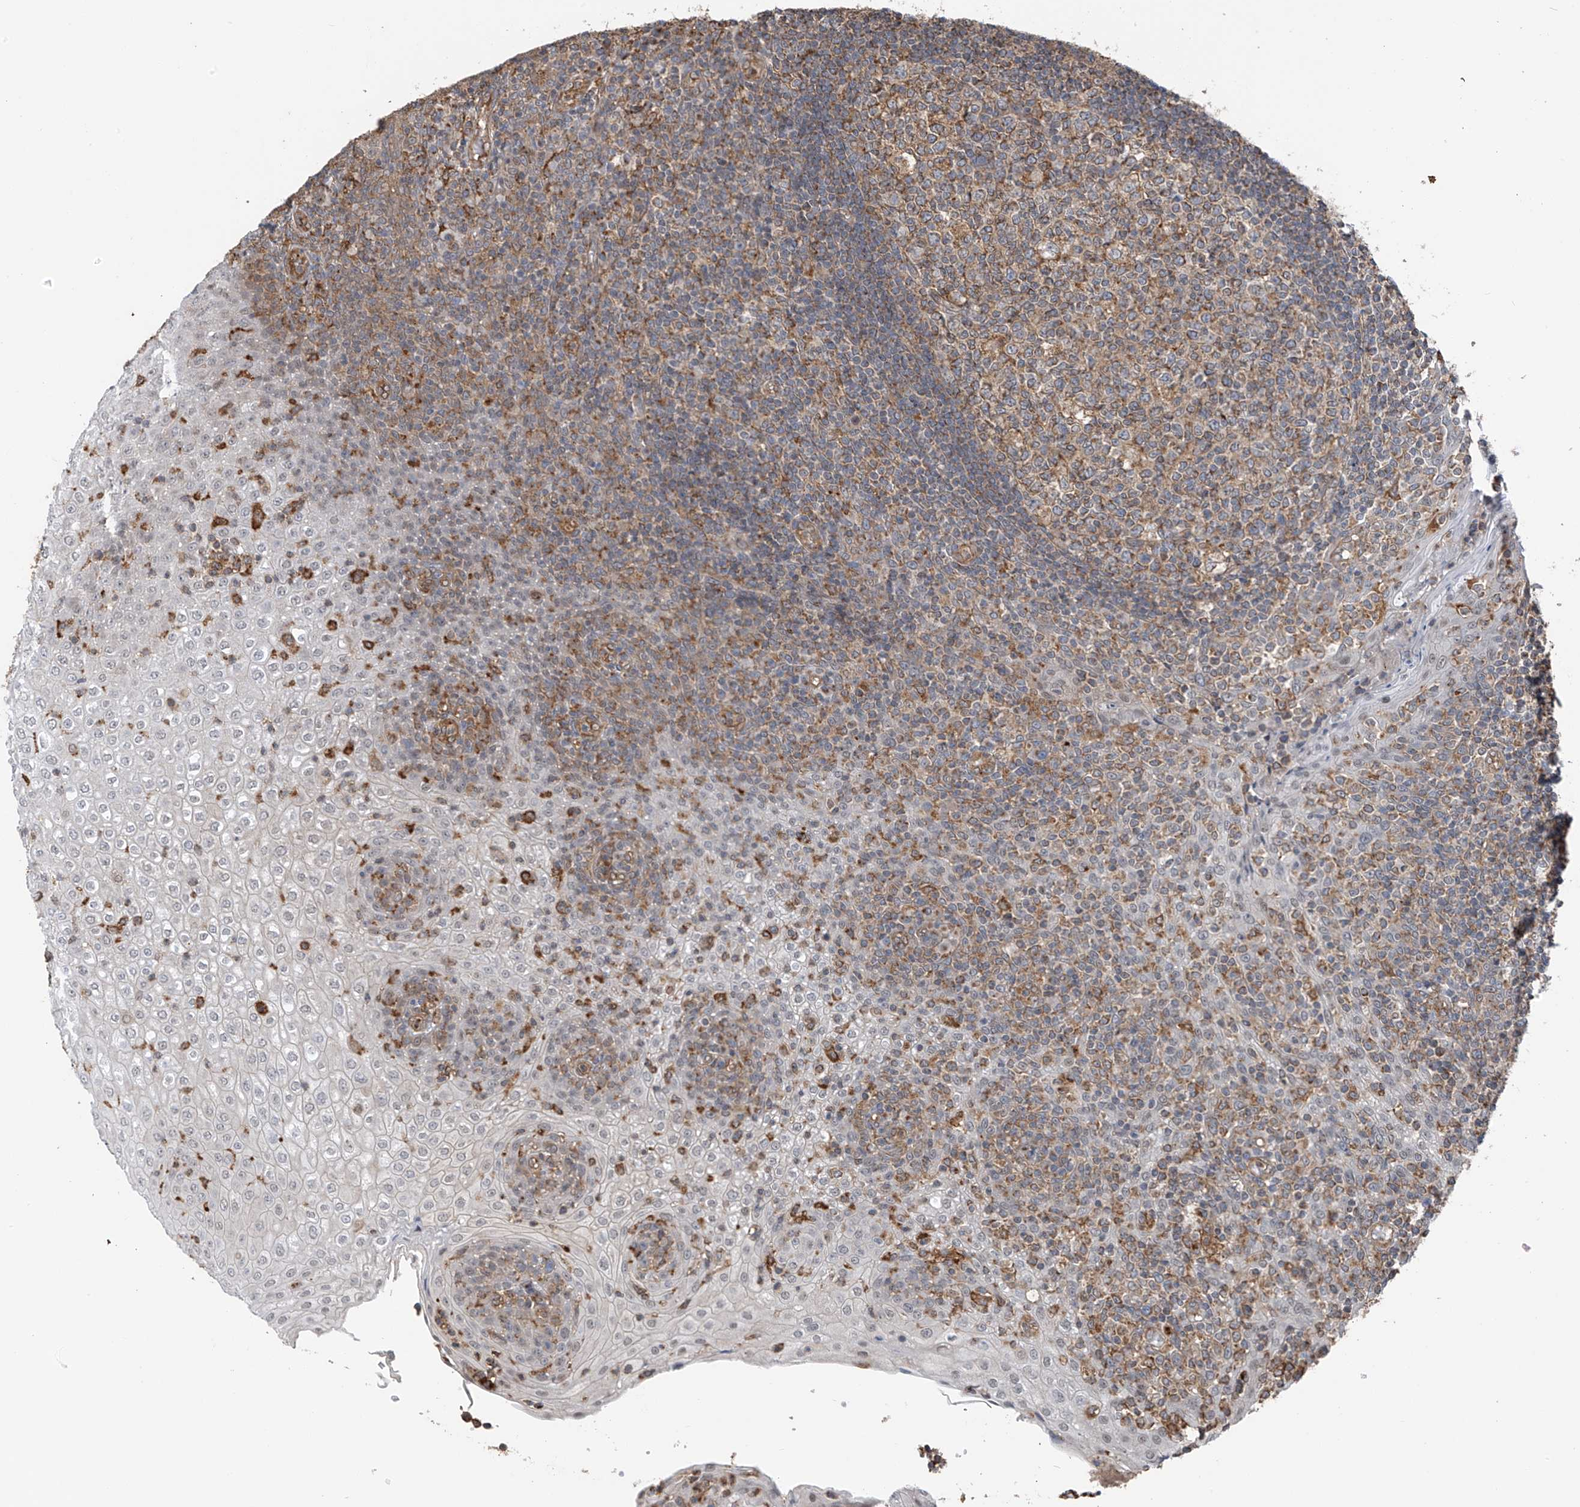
{"staining": {"intensity": "moderate", "quantity": ">75%", "location": "cytoplasmic/membranous"}, "tissue": "tonsil", "cell_type": "Germinal center cells", "image_type": "normal", "snomed": [{"axis": "morphology", "description": "Normal tissue, NOS"}, {"axis": "topography", "description": "Tonsil"}], "caption": "A brown stain highlights moderate cytoplasmic/membranous positivity of a protein in germinal center cells of normal human tonsil.", "gene": "ZNF189", "patient": {"sex": "female", "age": 19}}